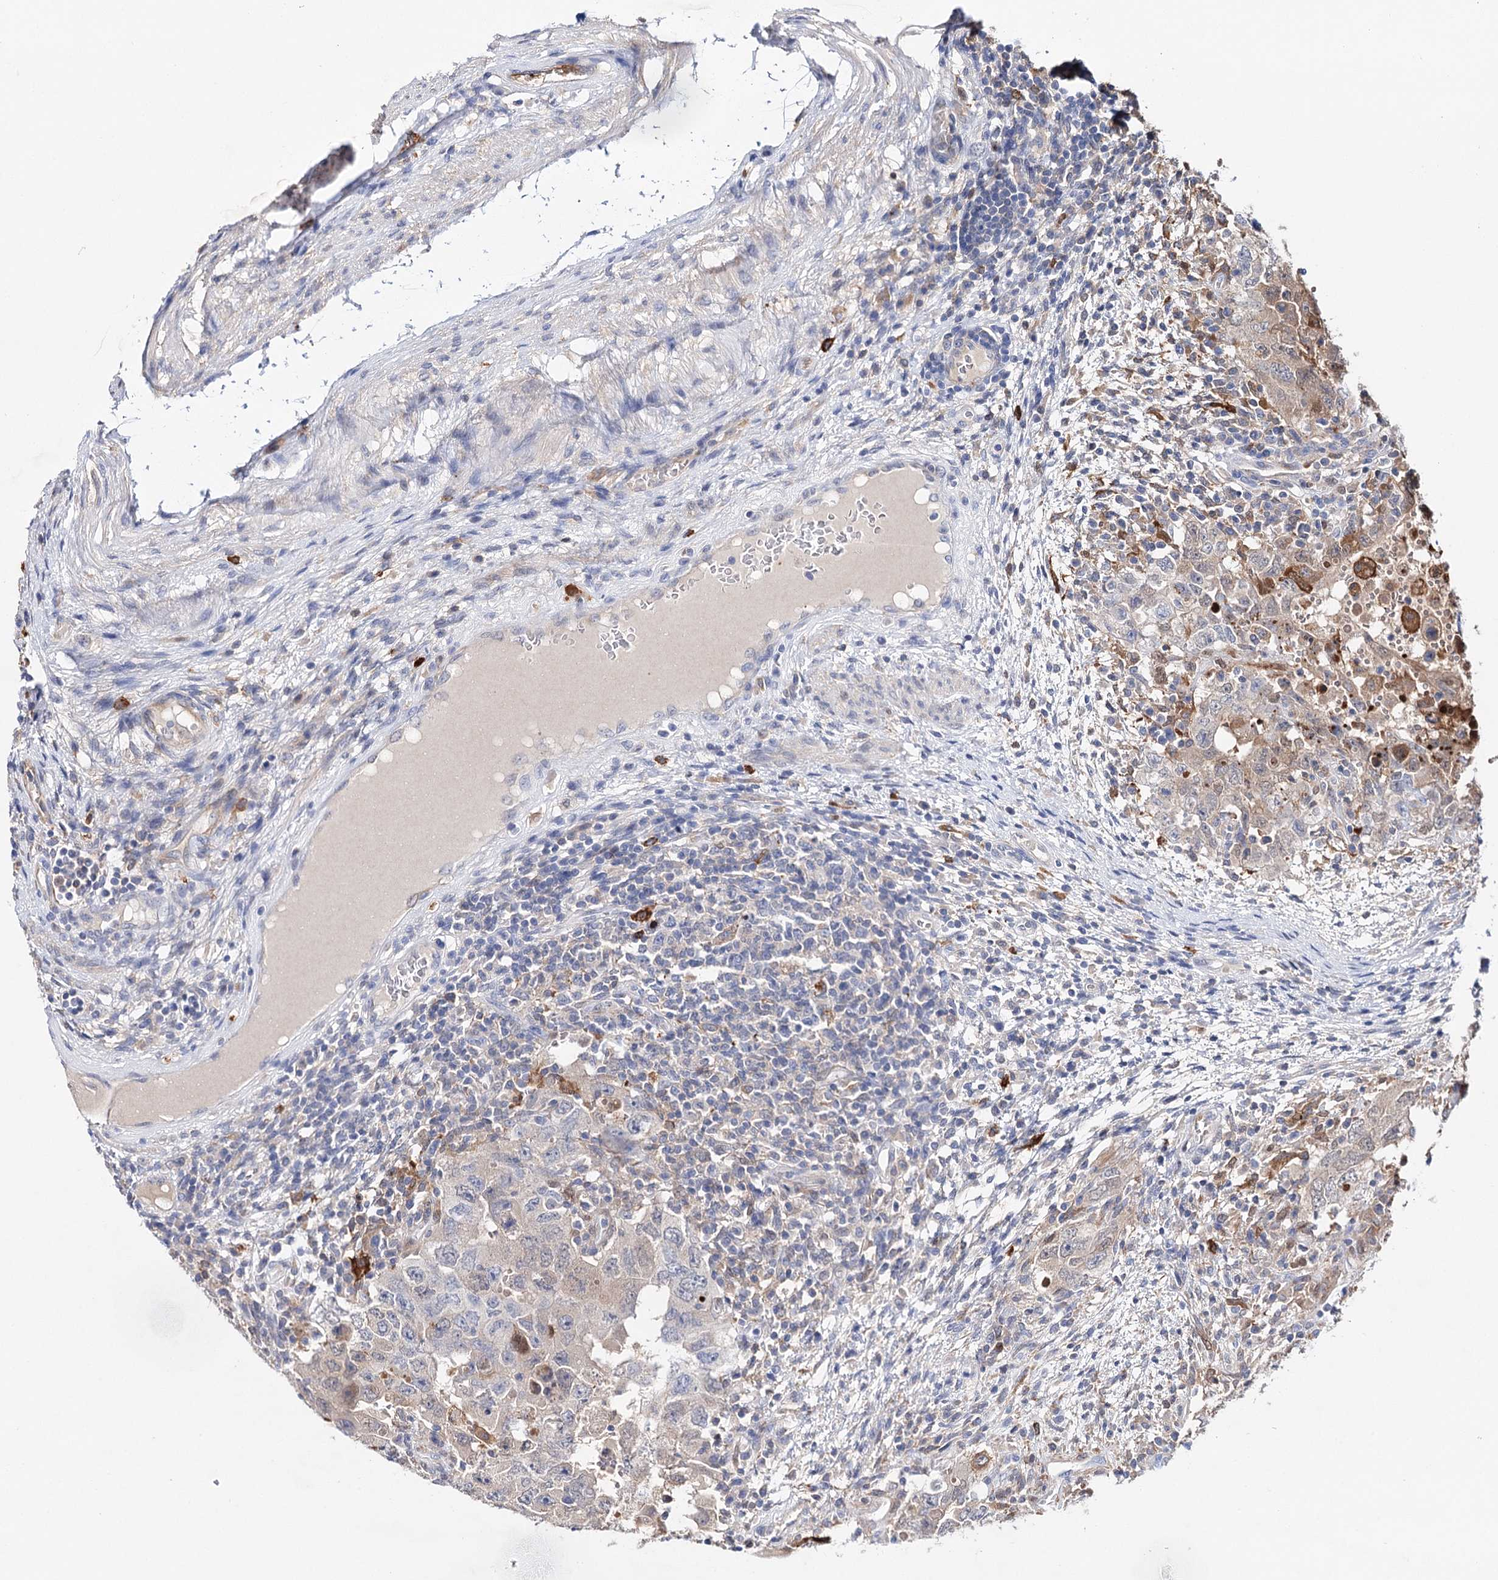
{"staining": {"intensity": "weak", "quantity": "<25%", "location": "cytoplasmic/membranous"}, "tissue": "testis cancer", "cell_type": "Tumor cells", "image_type": "cancer", "snomed": [{"axis": "morphology", "description": "Carcinoma, Embryonal, NOS"}, {"axis": "topography", "description": "Testis"}], "caption": "DAB (3,3'-diaminobenzidine) immunohistochemical staining of testis embryonal carcinoma displays no significant staining in tumor cells.", "gene": "CFAP46", "patient": {"sex": "male", "age": 26}}